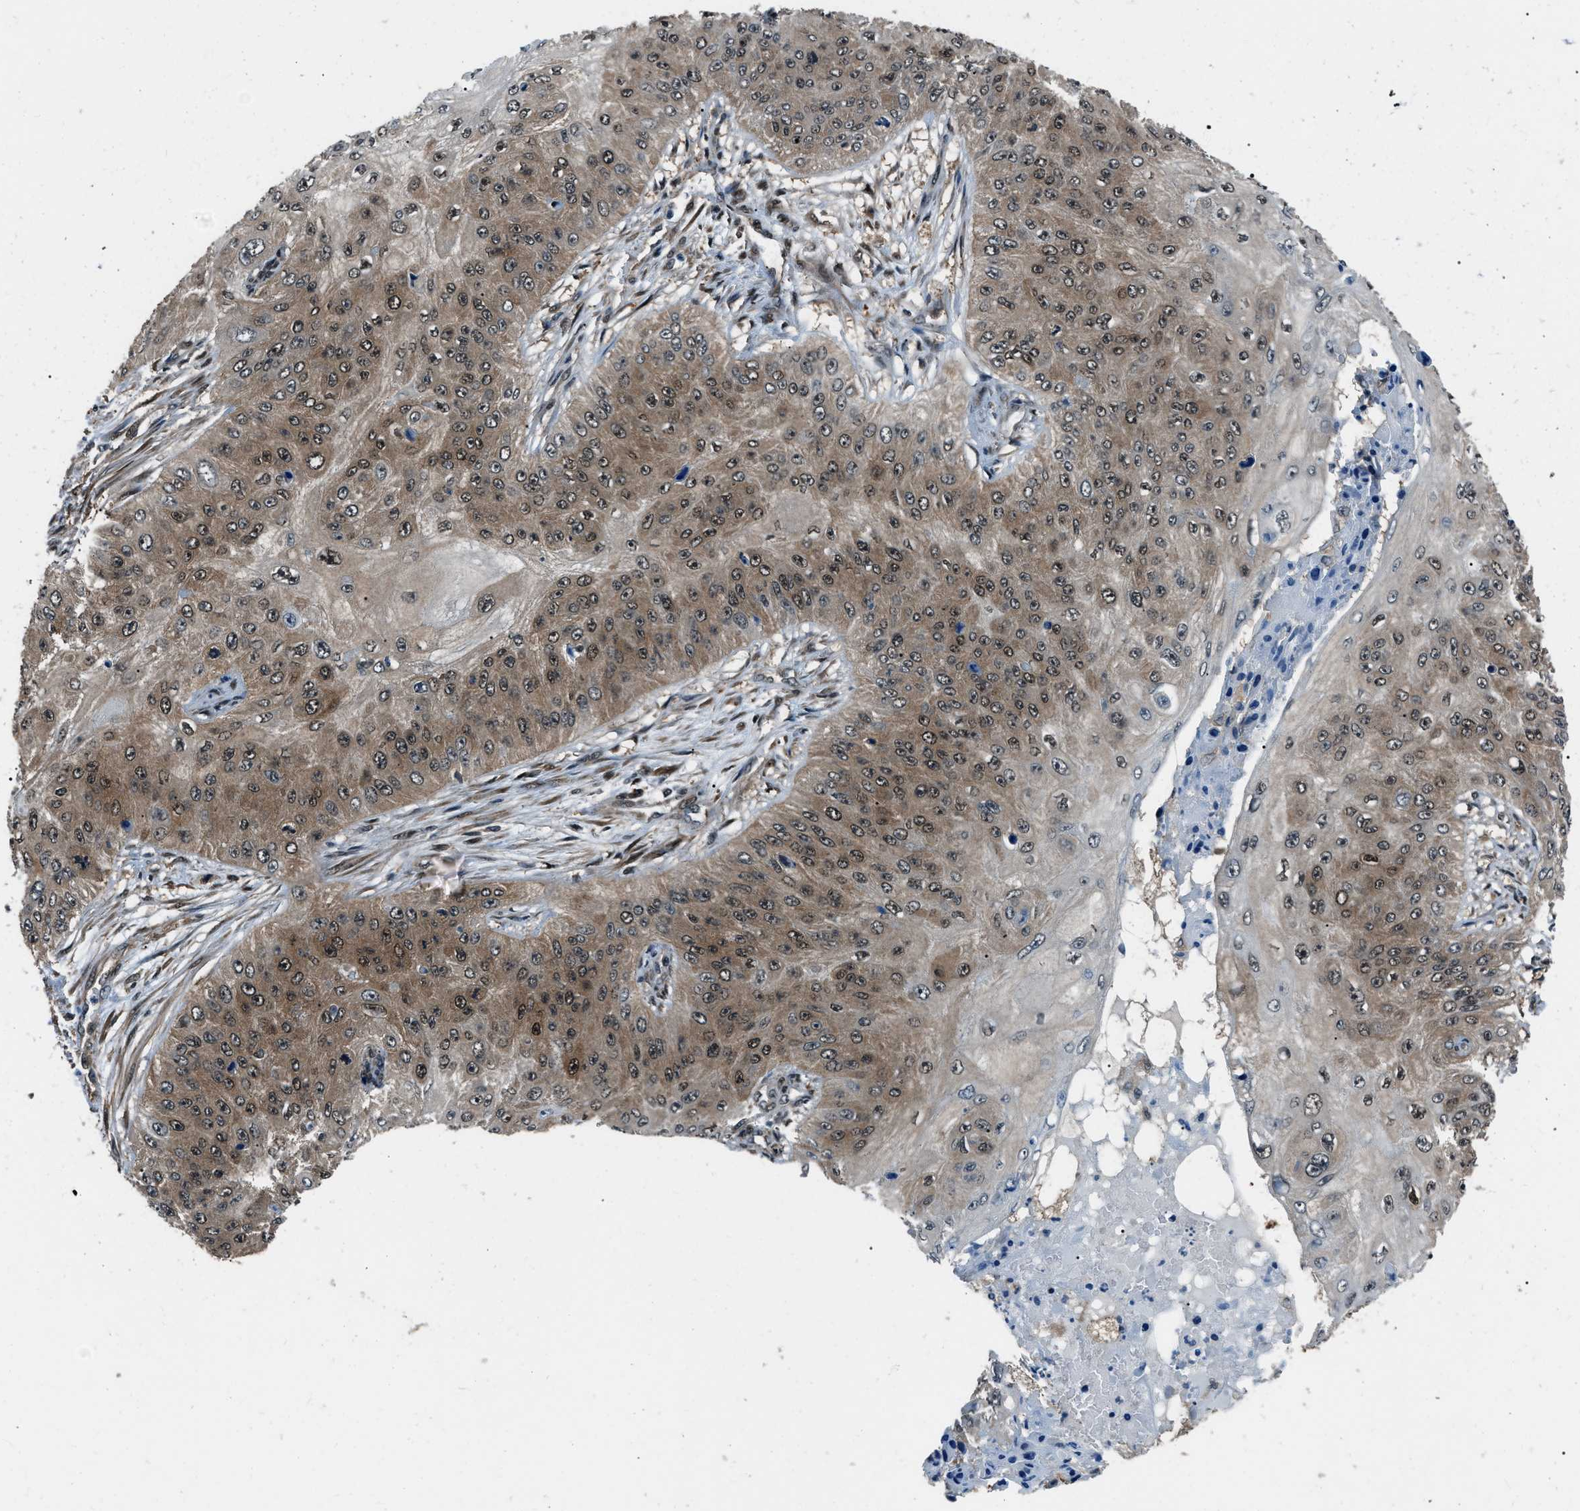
{"staining": {"intensity": "moderate", "quantity": ">75%", "location": "cytoplasmic/membranous,nuclear"}, "tissue": "skin cancer", "cell_type": "Tumor cells", "image_type": "cancer", "snomed": [{"axis": "morphology", "description": "Squamous cell carcinoma, NOS"}, {"axis": "topography", "description": "Skin"}], "caption": "Immunohistochemistry of squamous cell carcinoma (skin) exhibits medium levels of moderate cytoplasmic/membranous and nuclear staining in approximately >75% of tumor cells.", "gene": "NUDCD3", "patient": {"sex": "female", "age": 80}}